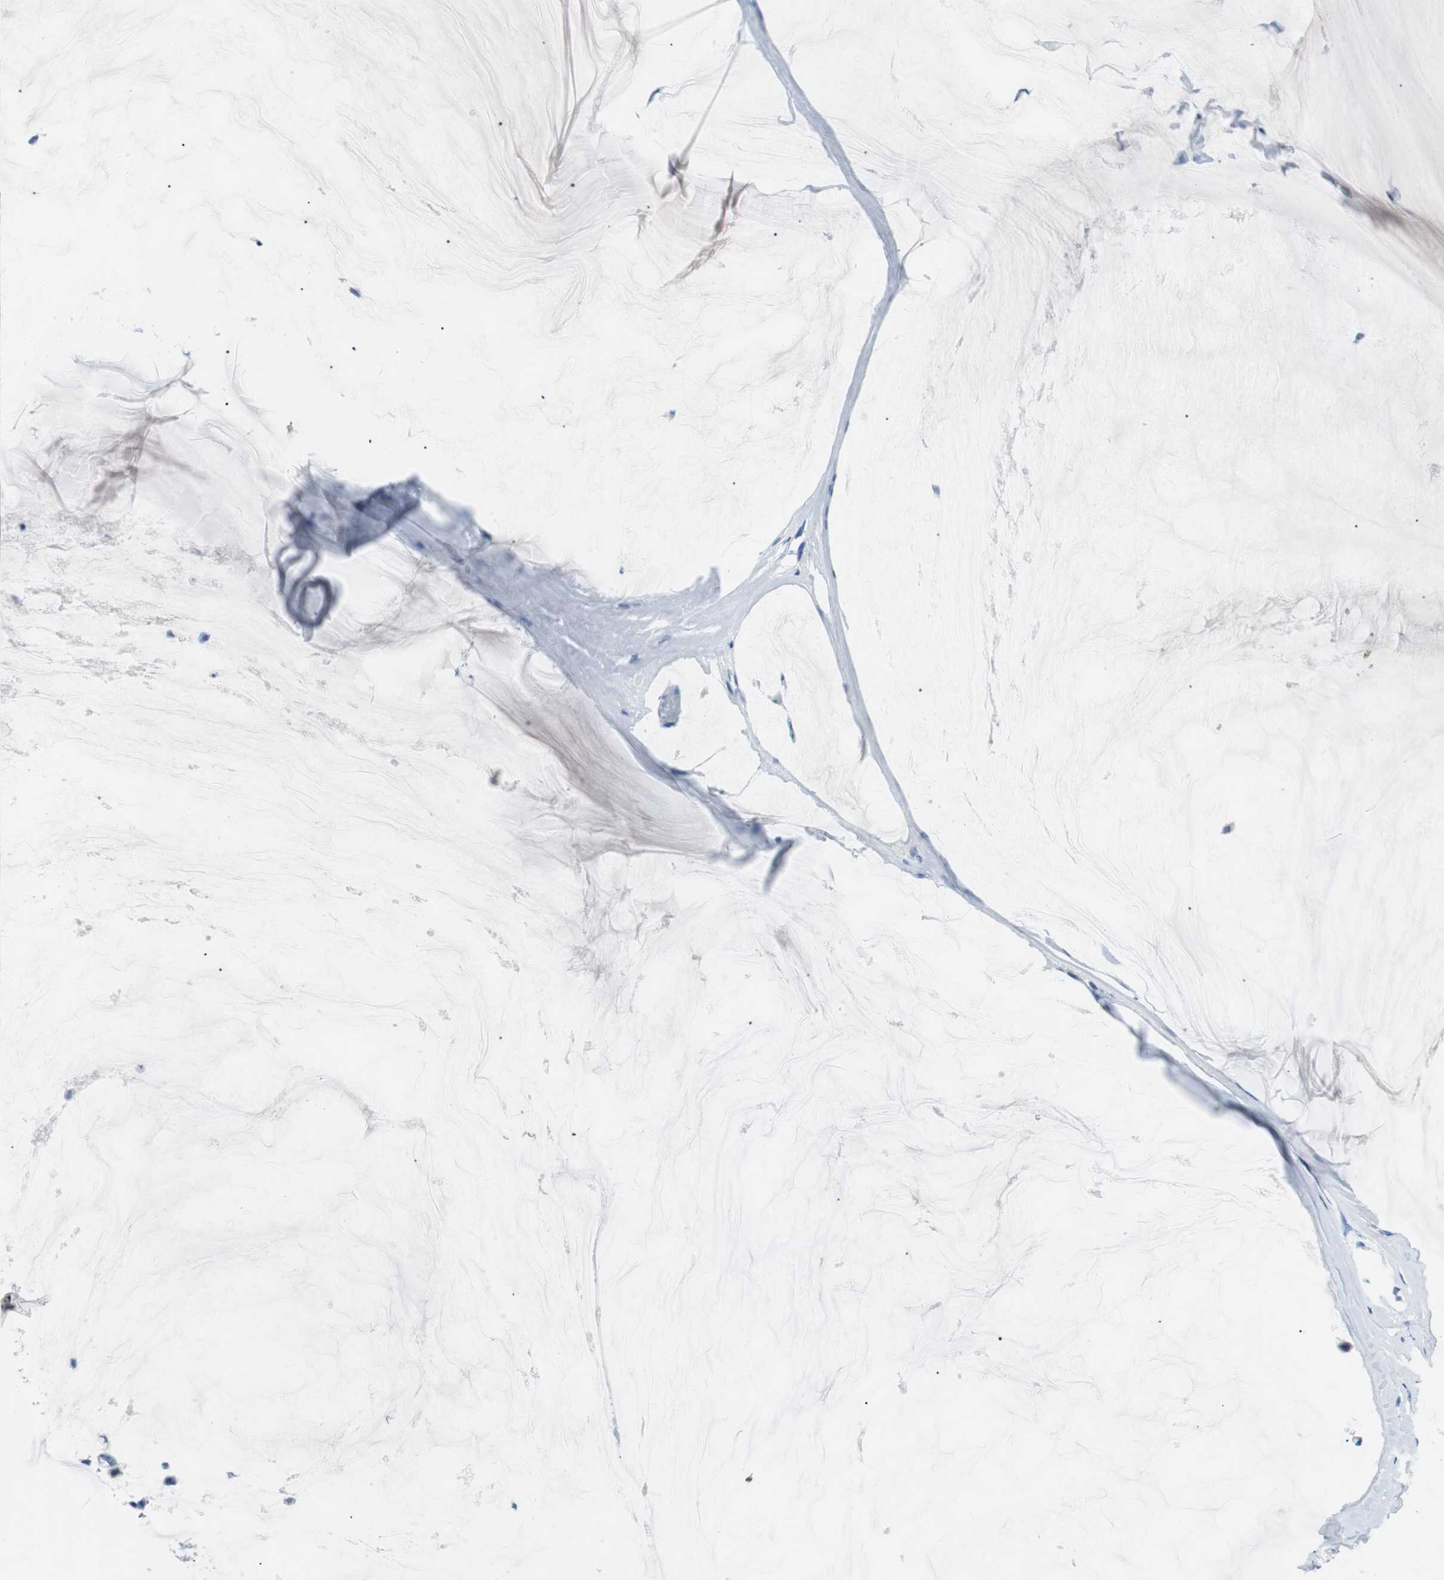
{"staining": {"intensity": "negative", "quantity": "none", "location": "none"}, "tissue": "ovarian cancer", "cell_type": "Tumor cells", "image_type": "cancer", "snomed": [{"axis": "morphology", "description": "Cystadenocarcinoma, mucinous, NOS"}, {"axis": "topography", "description": "Ovary"}], "caption": "Immunohistochemical staining of ovarian mucinous cystadenocarcinoma shows no significant positivity in tumor cells.", "gene": "EEF2K", "patient": {"sex": "female", "age": 39}}